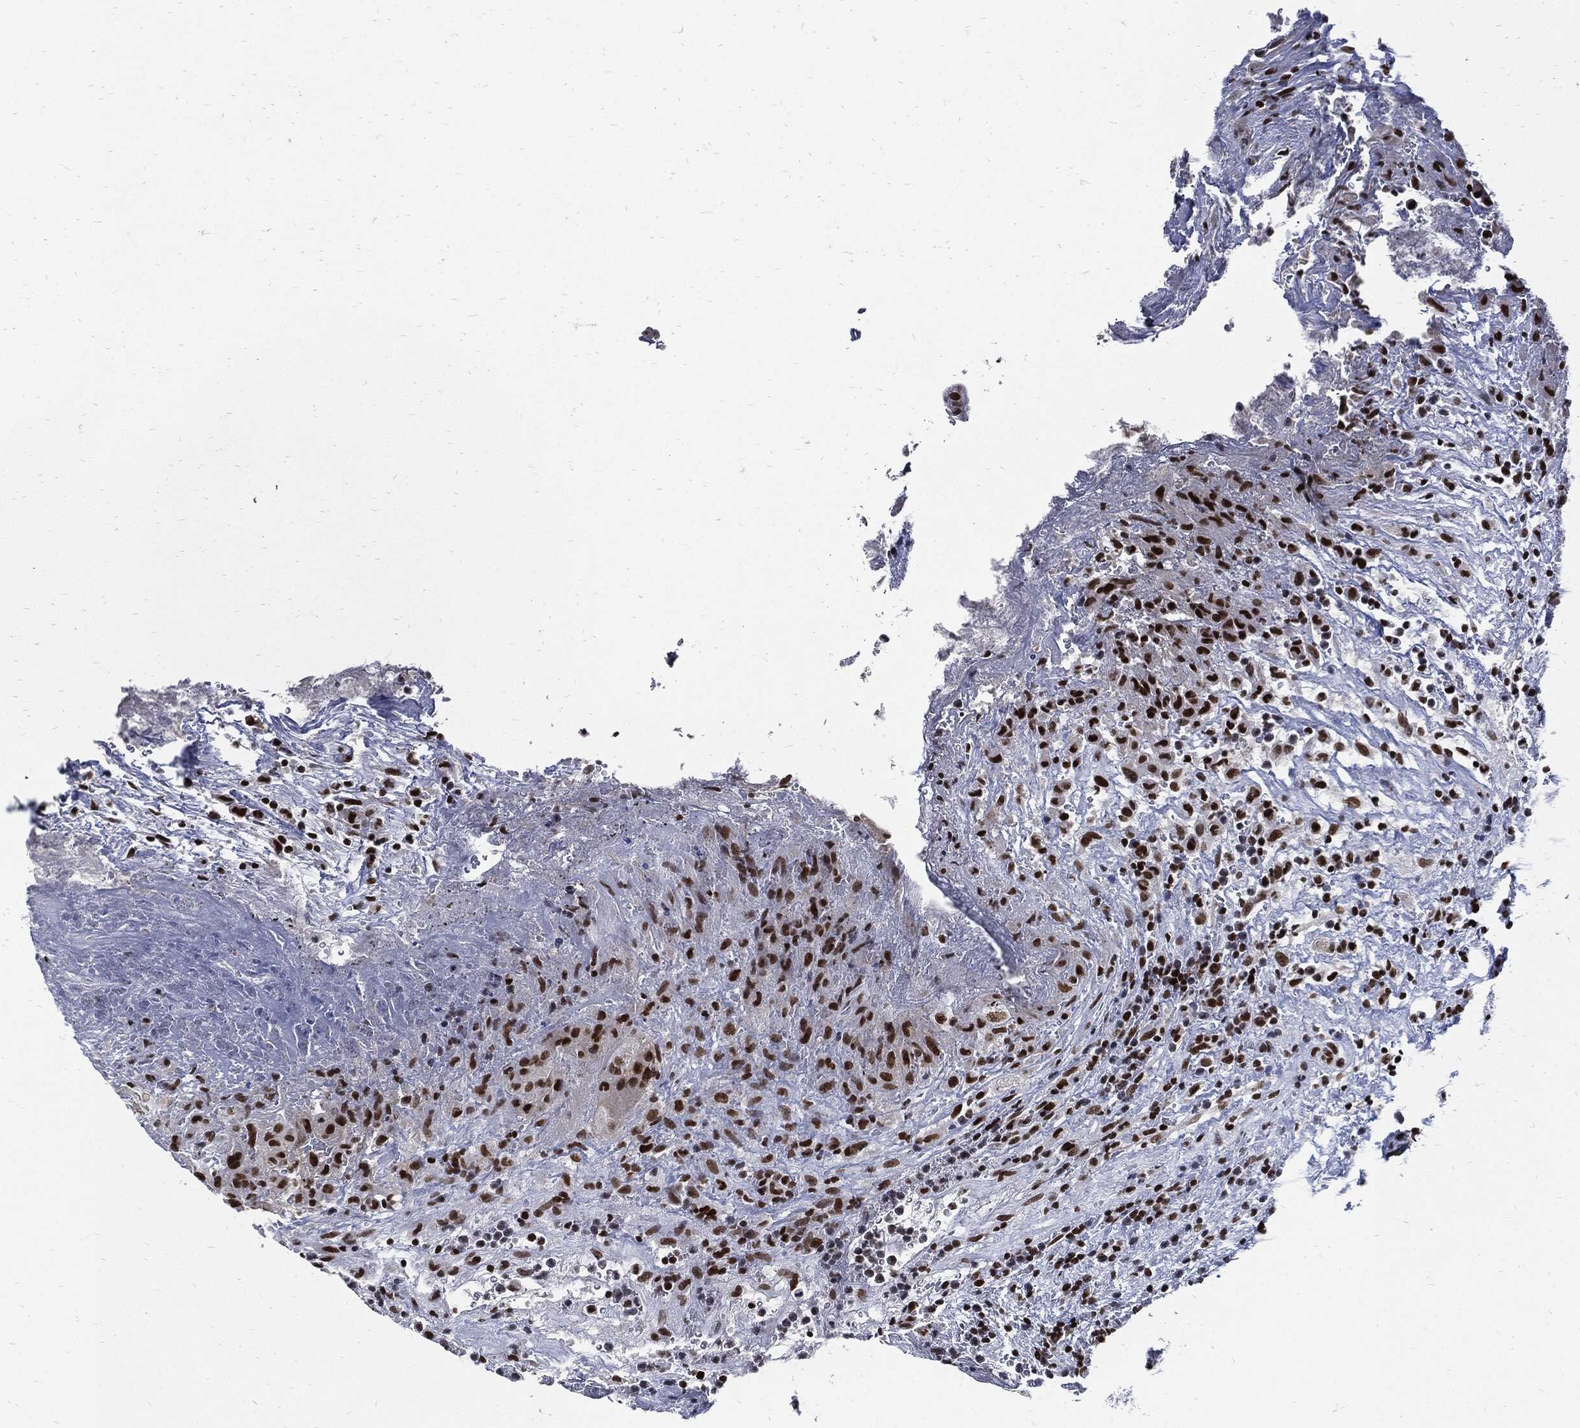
{"staining": {"intensity": "strong", "quantity": ">75%", "location": "nuclear"}, "tissue": "urothelial cancer", "cell_type": "Tumor cells", "image_type": "cancer", "snomed": [{"axis": "morphology", "description": "Urothelial carcinoma, High grade"}, {"axis": "topography", "description": "Urinary bladder"}], "caption": "A high-resolution micrograph shows immunohistochemistry staining of high-grade urothelial carcinoma, which demonstrates strong nuclear staining in approximately >75% of tumor cells.", "gene": "TERF2", "patient": {"sex": "female", "age": 41}}